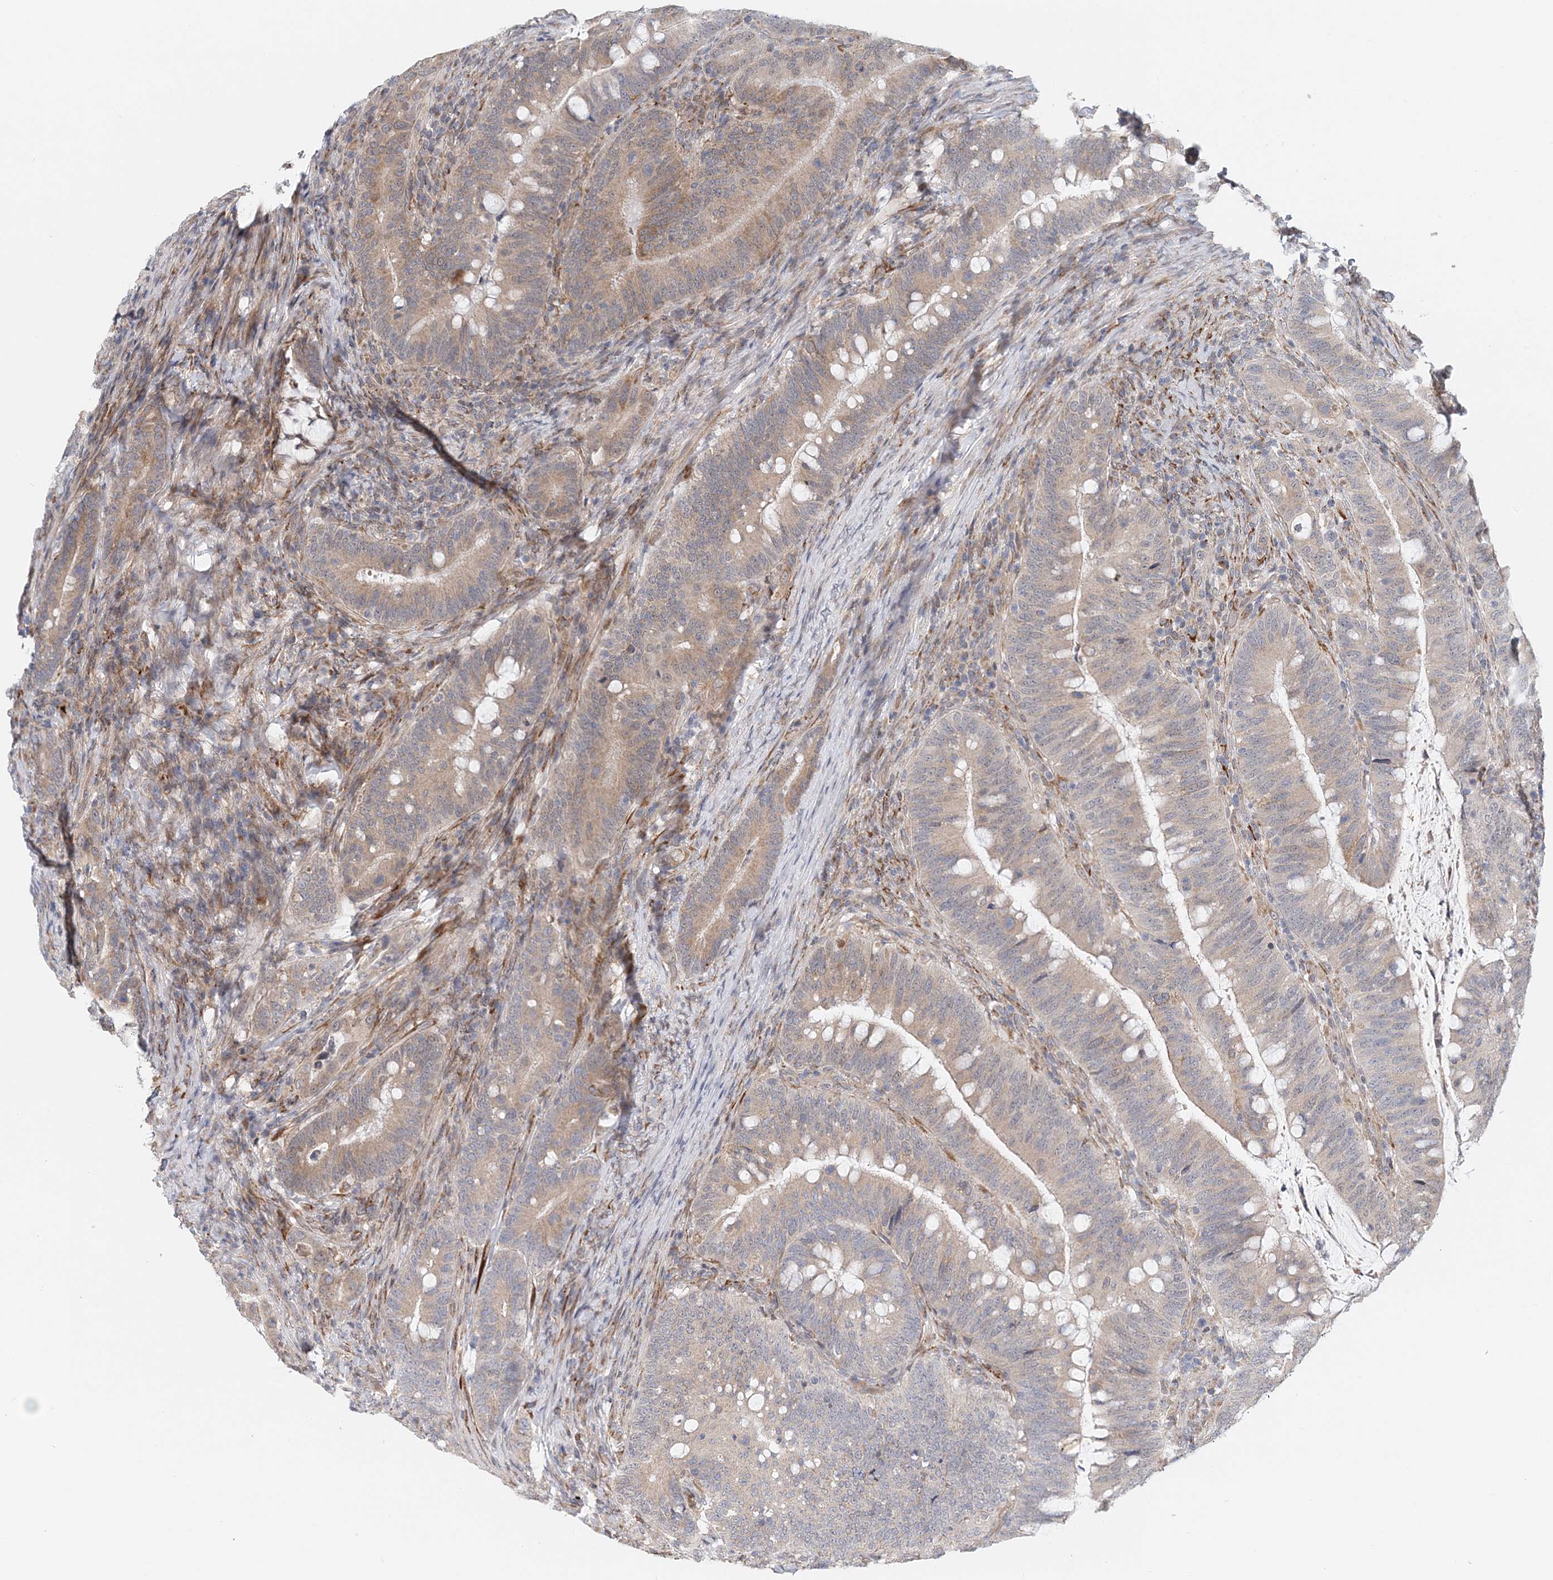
{"staining": {"intensity": "weak", "quantity": ">75%", "location": "cytoplasmic/membranous"}, "tissue": "colorectal cancer", "cell_type": "Tumor cells", "image_type": "cancer", "snomed": [{"axis": "morphology", "description": "Adenocarcinoma, NOS"}, {"axis": "topography", "description": "Colon"}], "caption": "DAB (3,3'-diaminobenzidine) immunohistochemical staining of human colorectal cancer shows weak cytoplasmic/membranous protein staining in about >75% of tumor cells.", "gene": "PCYOX1L", "patient": {"sex": "female", "age": 66}}